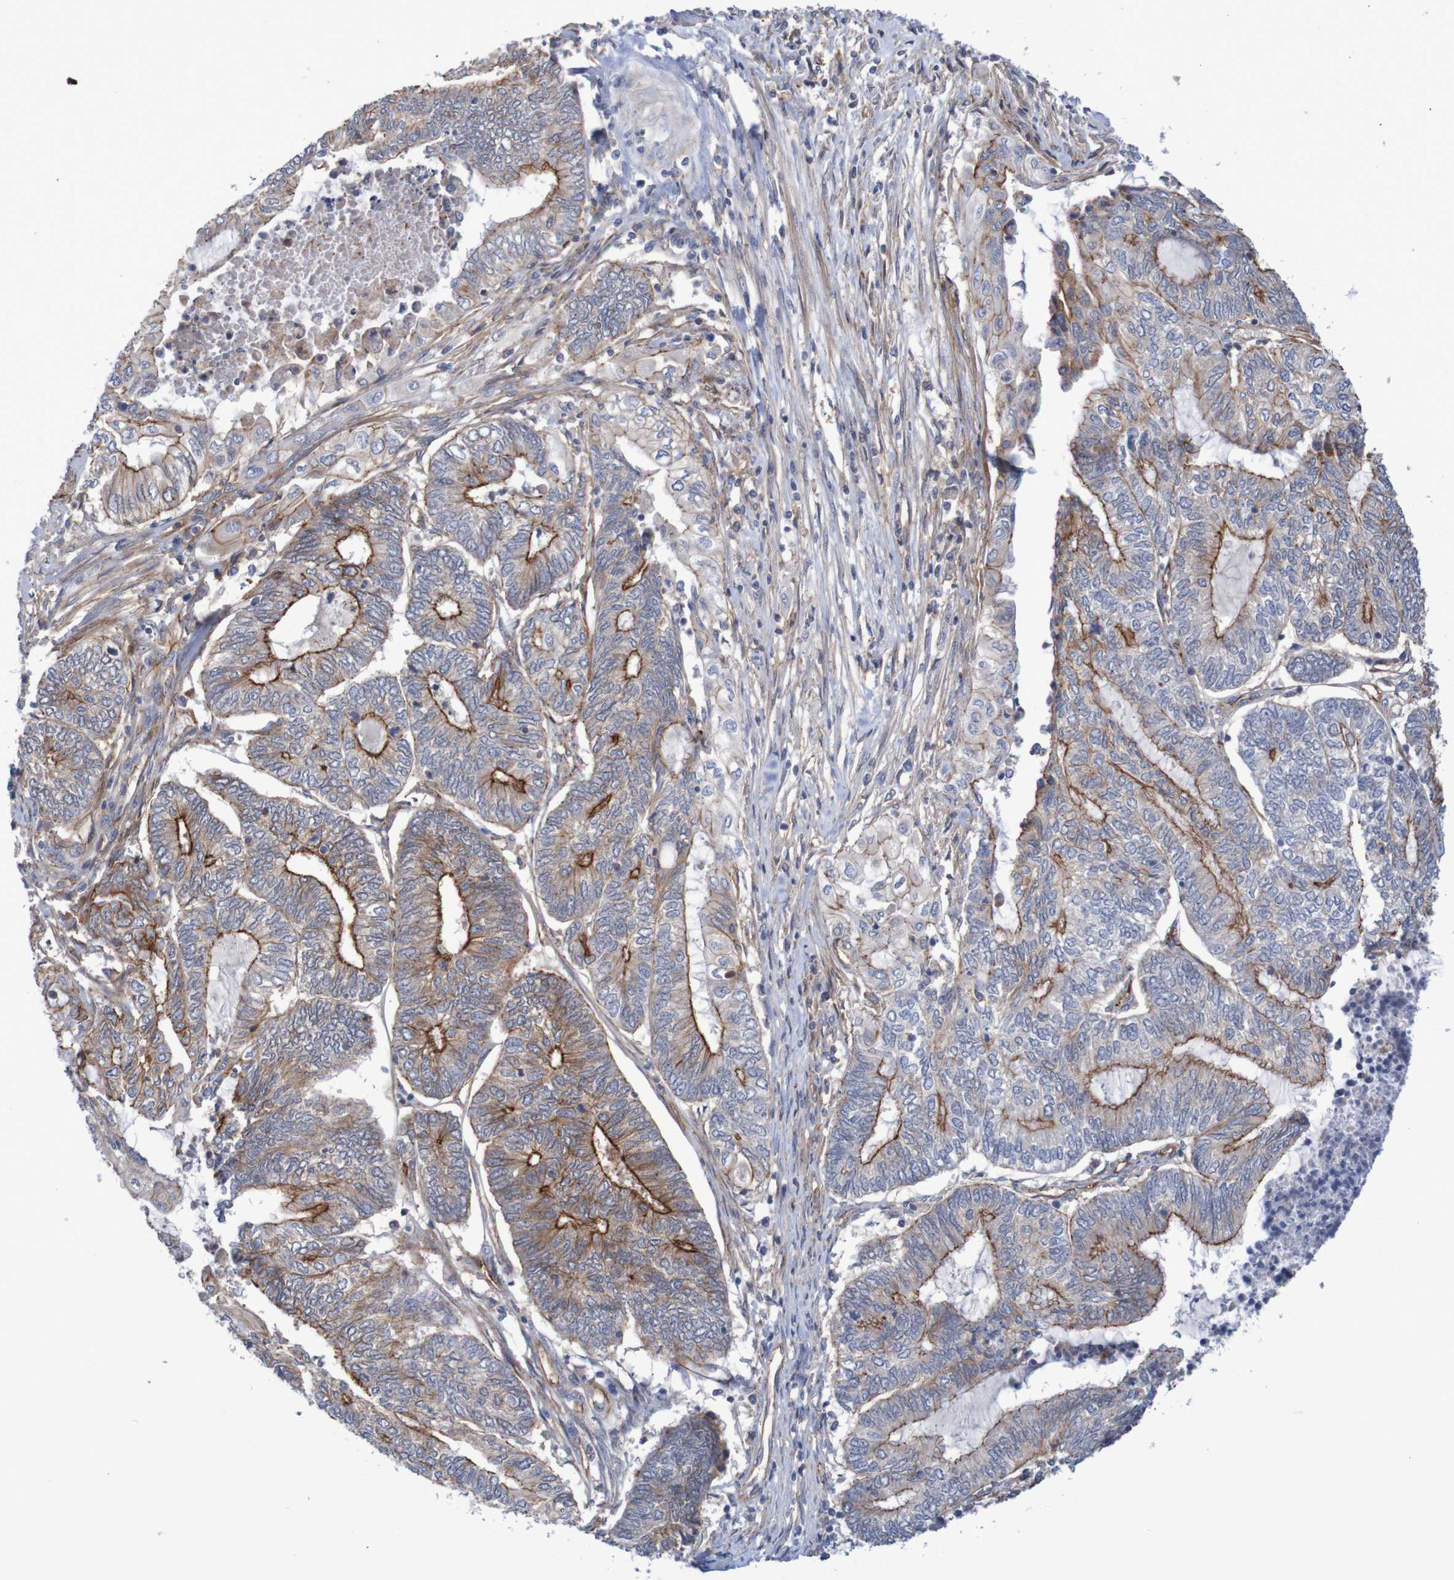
{"staining": {"intensity": "moderate", "quantity": "25%-75%", "location": "cytoplasmic/membranous"}, "tissue": "endometrial cancer", "cell_type": "Tumor cells", "image_type": "cancer", "snomed": [{"axis": "morphology", "description": "Adenocarcinoma, NOS"}, {"axis": "topography", "description": "Uterus"}, {"axis": "topography", "description": "Endometrium"}], "caption": "Immunohistochemistry (IHC) of adenocarcinoma (endometrial) exhibits medium levels of moderate cytoplasmic/membranous expression in approximately 25%-75% of tumor cells.", "gene": "NECTIN2", "patient": {"sex": "female", "age": 70}}